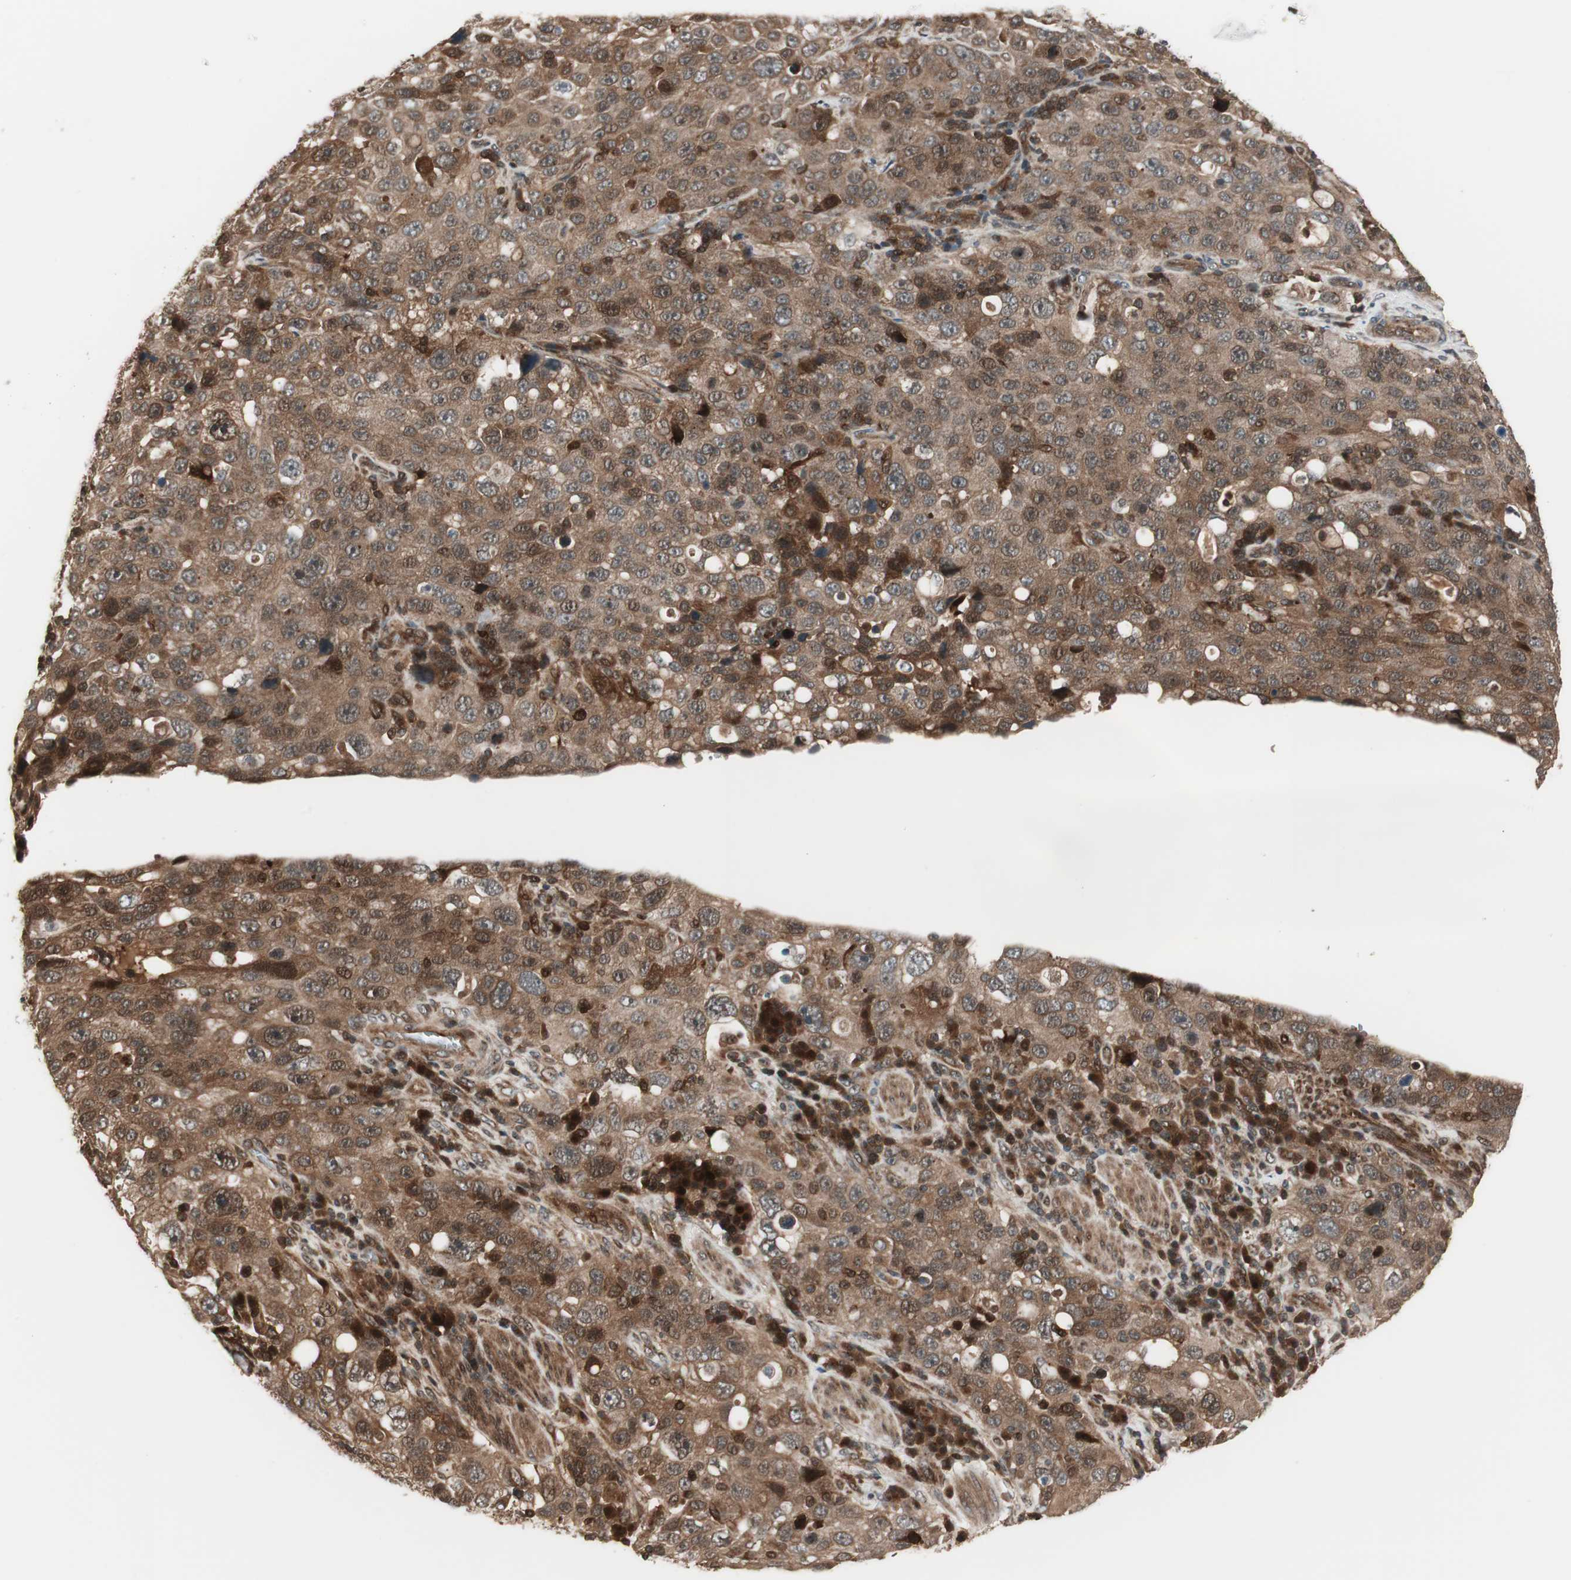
{"staining": {"intensity": "moderate", "quantity": ">75%", "location": "cytoplasmic/membranous,nuclear"}, "tissue": "stomach cancer", "cell_type": "Tumor cells", "image_type": "cancer", "snomed": [{"axis": "morphology", "description": "Normal tissue, NOS"}, {"axis": "morphology", "description": "Adenocarcinoma, NOS"}, {"axis": "topography", "description": "Stomach"}], "caption": "Immunohistochemical staining of stomach adenocarcinoma shows medium levels of moderate cytoplasmic/membranous and nuclear staining in about >75% of tumor cells. (IHC, brightfield microscopy, high magnification).", "gene": "PRKG2", "patient": {"sex": "male", "age": 48}}